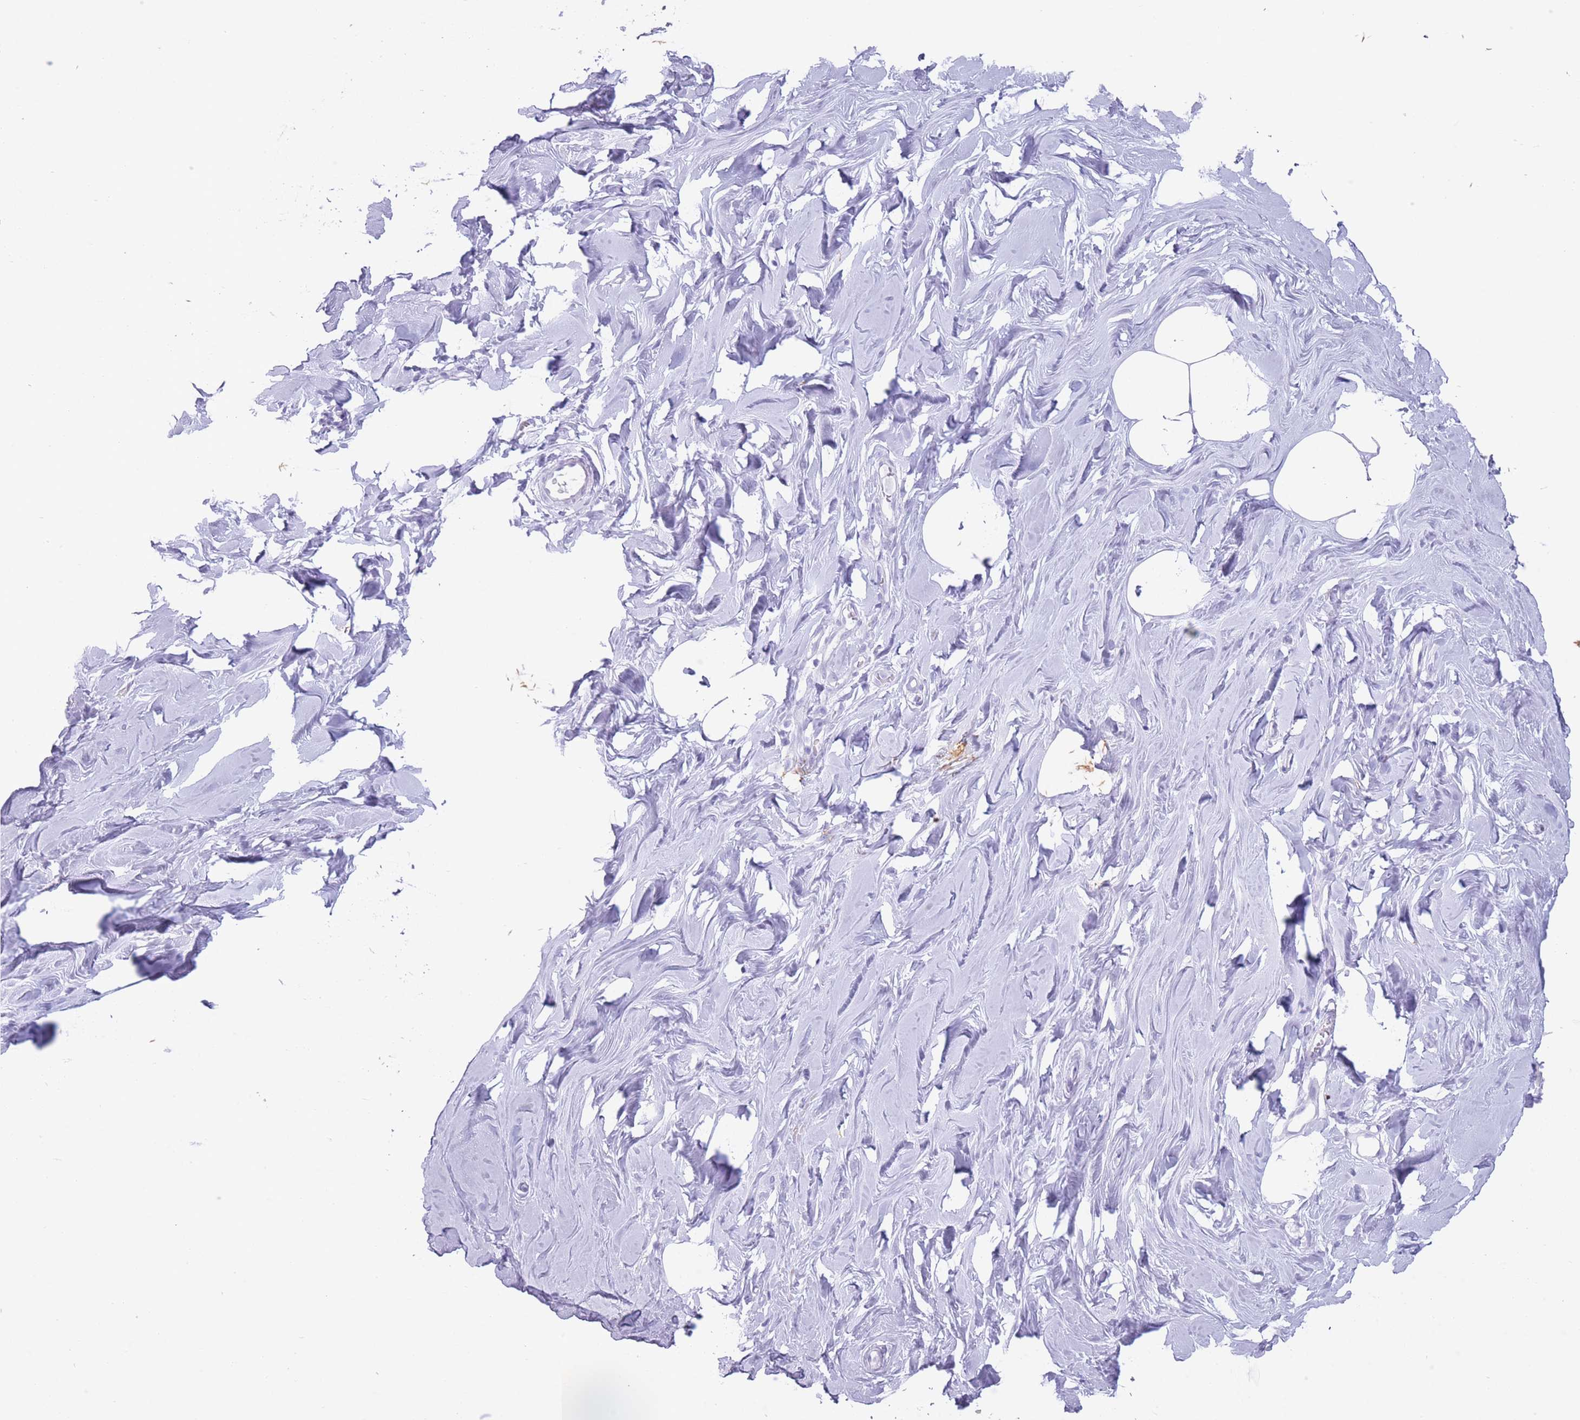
{"staining": {"intensity": "negative", "quantity": "none", "location": "none"}, "tissue": "breast", "cell_type": "Adipocytes", "image_type": "normal", "snomed": [{"axis": "morphology", "description": "Normal tissue, NOS"}, {"axis": "topography", "description": "Breast"}], "caption": "Immunohistochemistry photomicrograph of benign breast: breast stained with DAB shows no significant protein staining in adipocytes.", "gene": "OR4F16", "patient": {"sex": "female", "age": 27}}